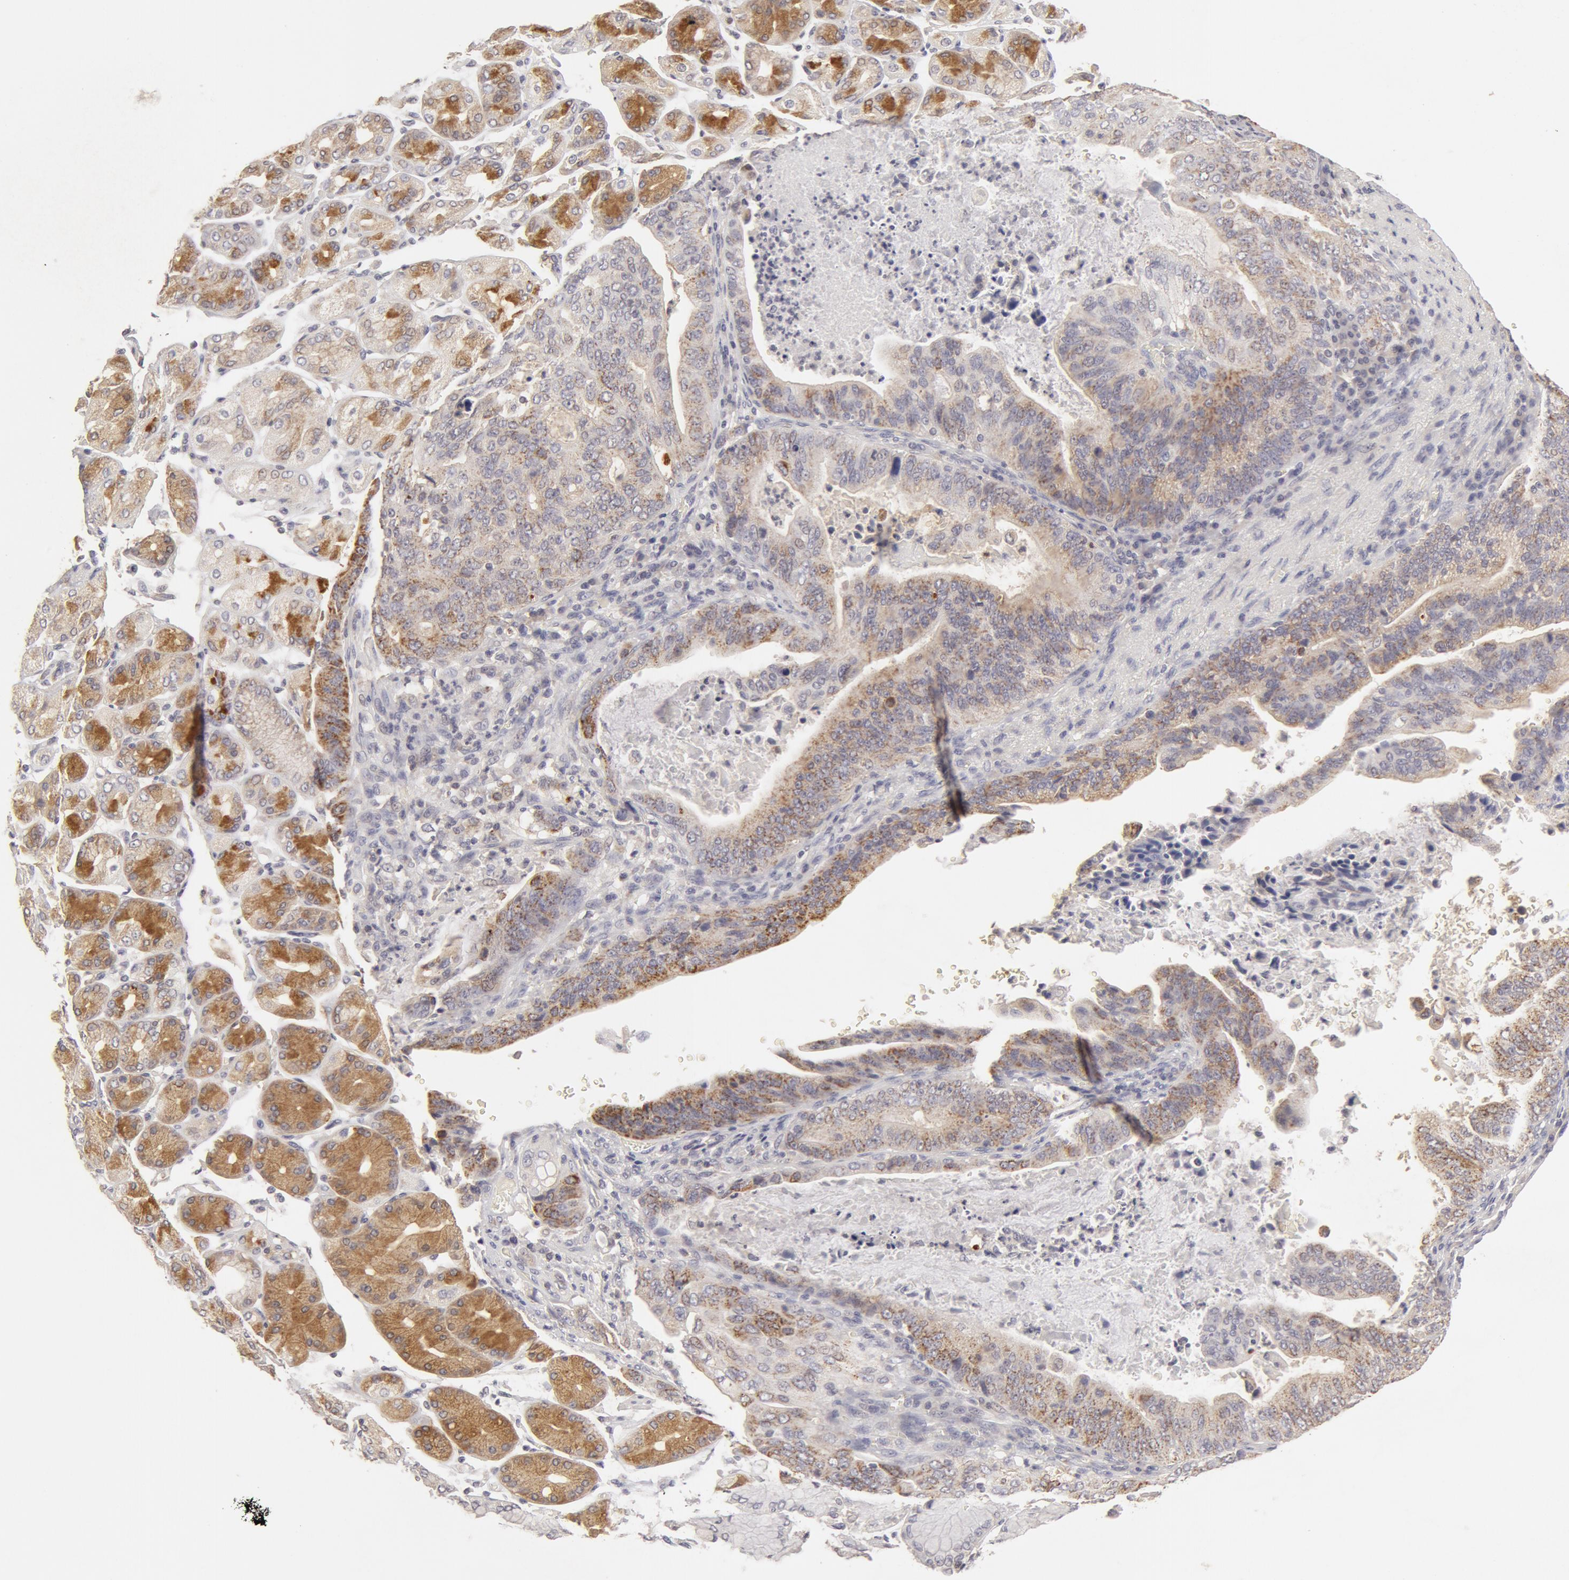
{"staining": {"intensity": "negative", "quantity": "none", "location": "none"}, "tissue": "stomach cancer", "cell_type": "Tumor cells", "image_type": "cancer", "snomed": [{"axis": "morphology", "description": "Adenocarcinoma, NOS"}, {"axis": "topography", "description": "Stomach, upper"}], "caption": "An image of adenocarcinoma (stomach) stained for a protein exhibits no brown staining in tumor cells.", "gene": "ADPRH", "patient": {"sex": "female", "age": 50}}